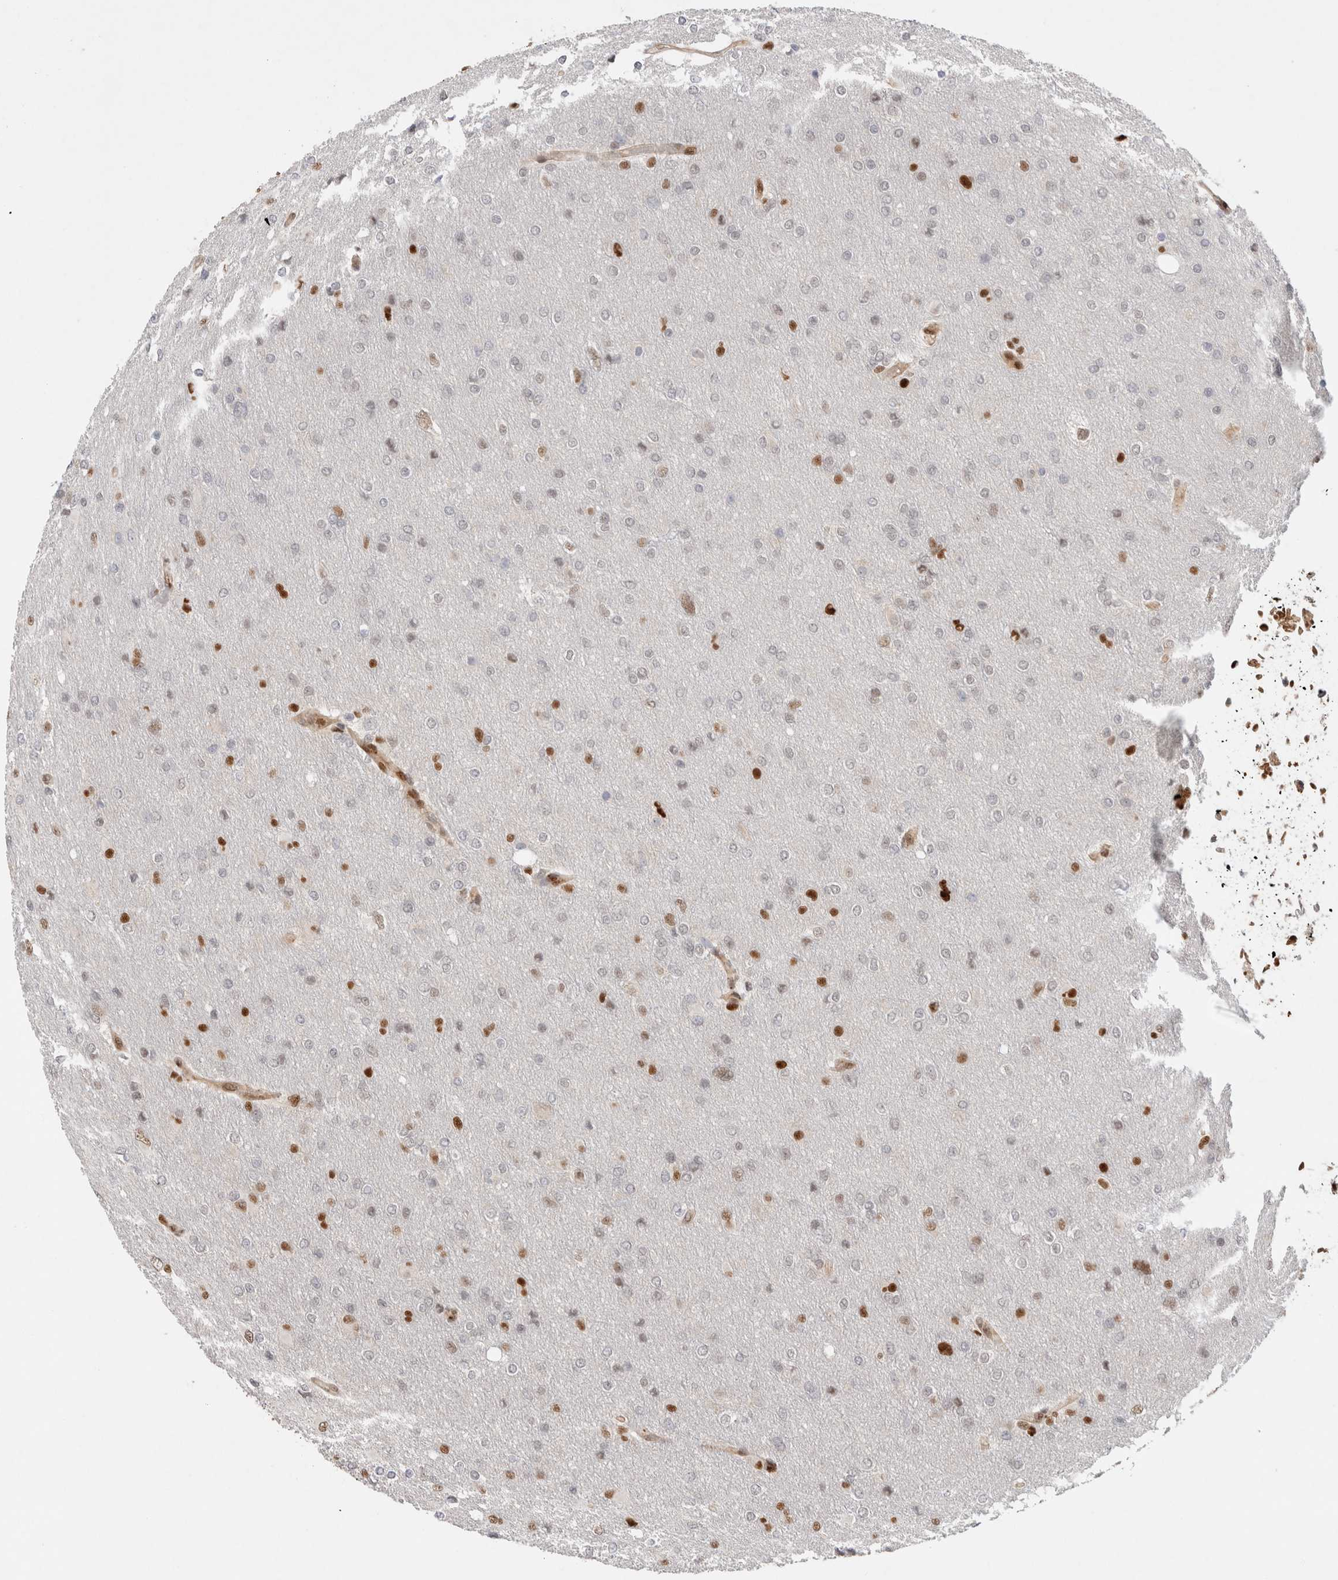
{"staining": {"intensity": "moderate", "quantity": "25%-75%", "location": "nuclear"}, "tissue": "glioma", "cell_type": "Tumor cells", "image_type": "cancer", "snomed": [{"axis": "morphology", "description": "Glioma, malignant, High grade"}, {"axis": "topography", "description": "Cerebral cortex"}], "caption": "Malignant high-grade glioma stained with a brown dye reveals moderate nuclear positive positivity in about 25%-75% of tumor cells.", "gene": "TCF4", "patient": {"sex": "female", "age": 36}}